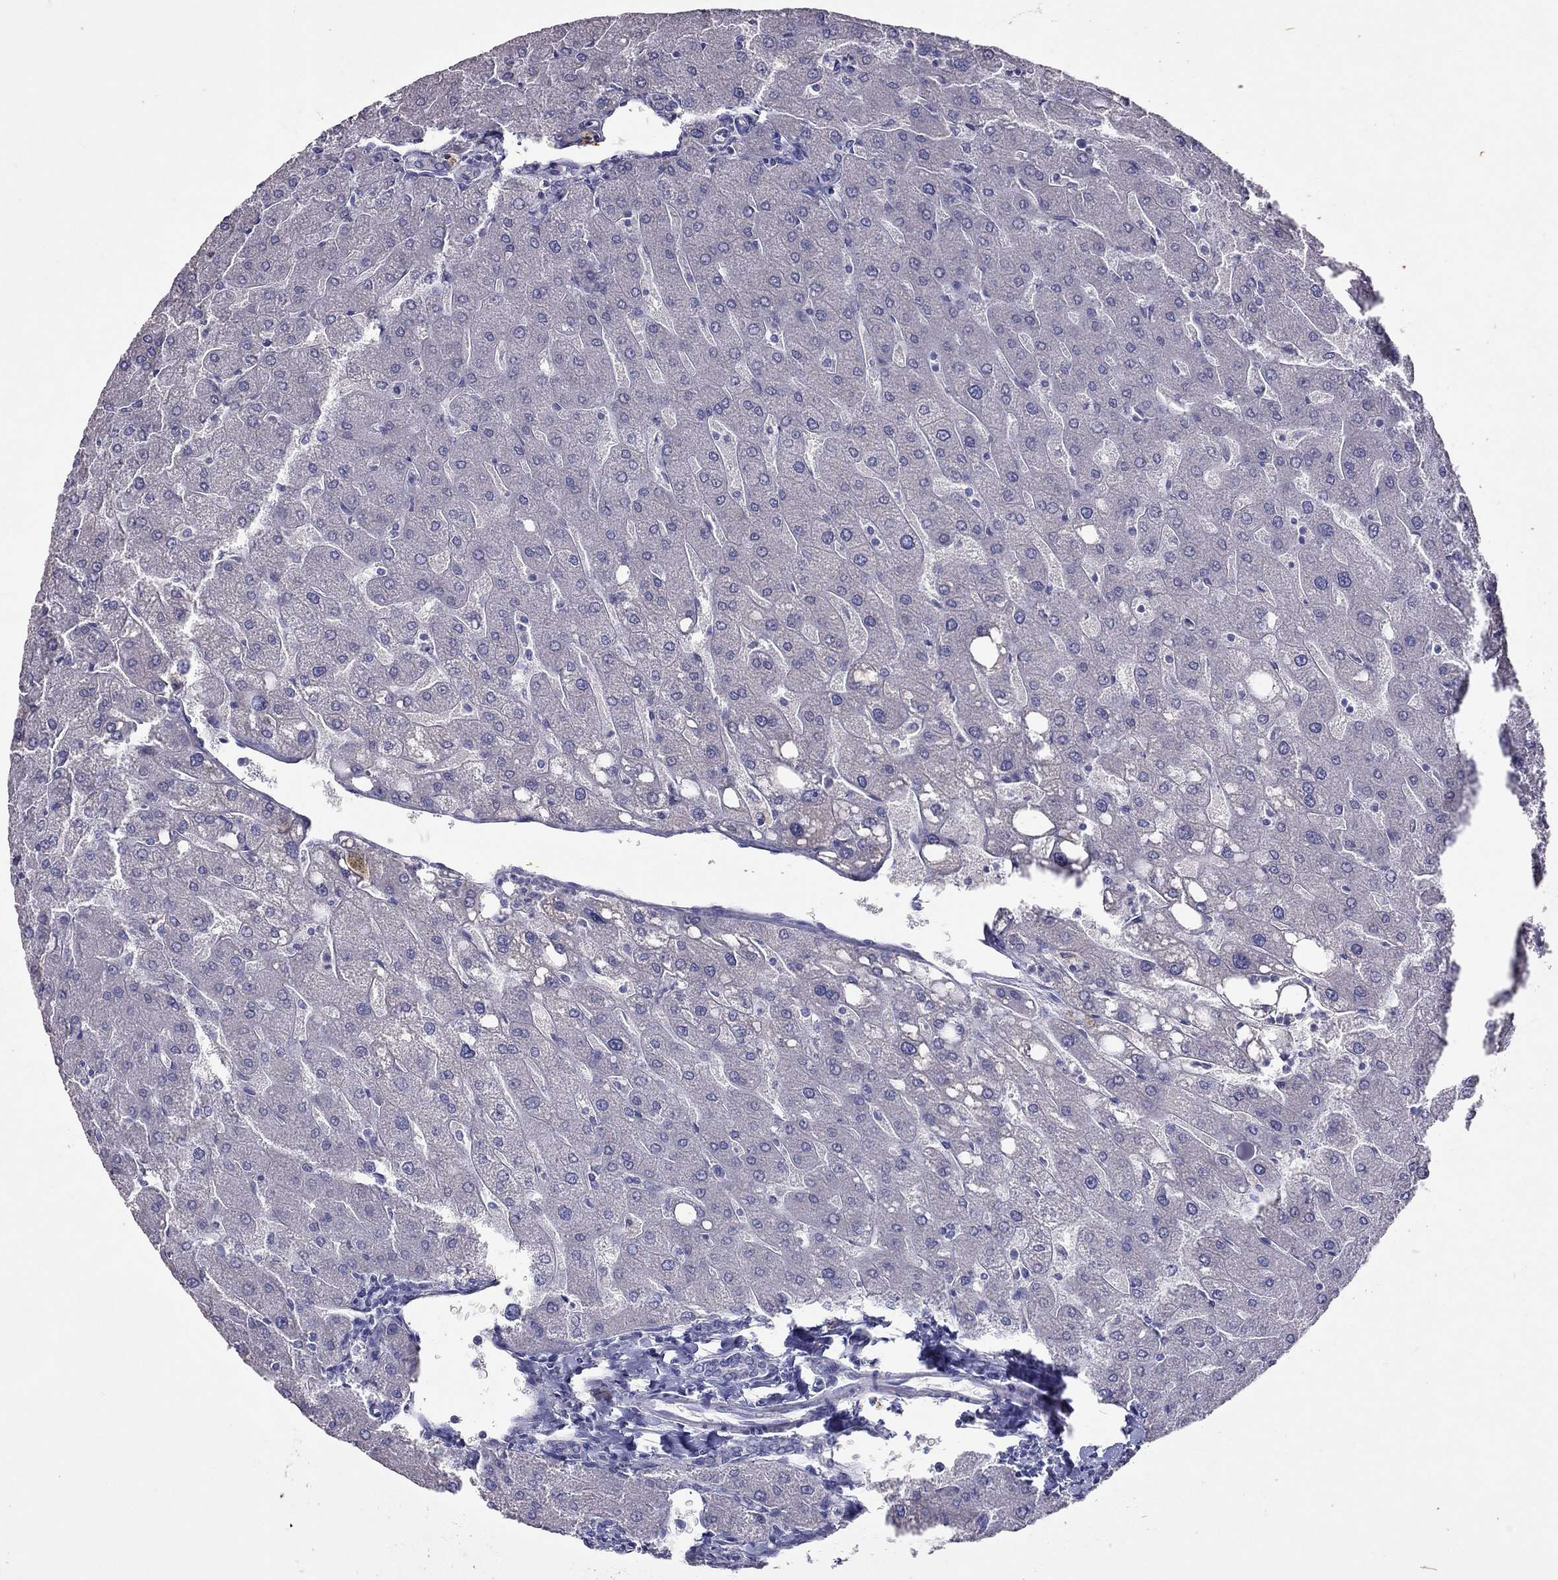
{"staining": {"intensity": "negative", "quantity": "none", "location": "none"}, "tissue": "liver", "cell_type": "Cholangiocytes", "image_type": "normal", "snomed": [{"axis": "morphology", "description": "Normal tissue, NOS"}, {"axis": "topography", "description": "Liver"}], "caption": "Immunohistochemistry of normal liver exhibits no expression in cholangiocytes.", "gene": "PSMB11", "patient": {"sex": "male", "age": 67}}